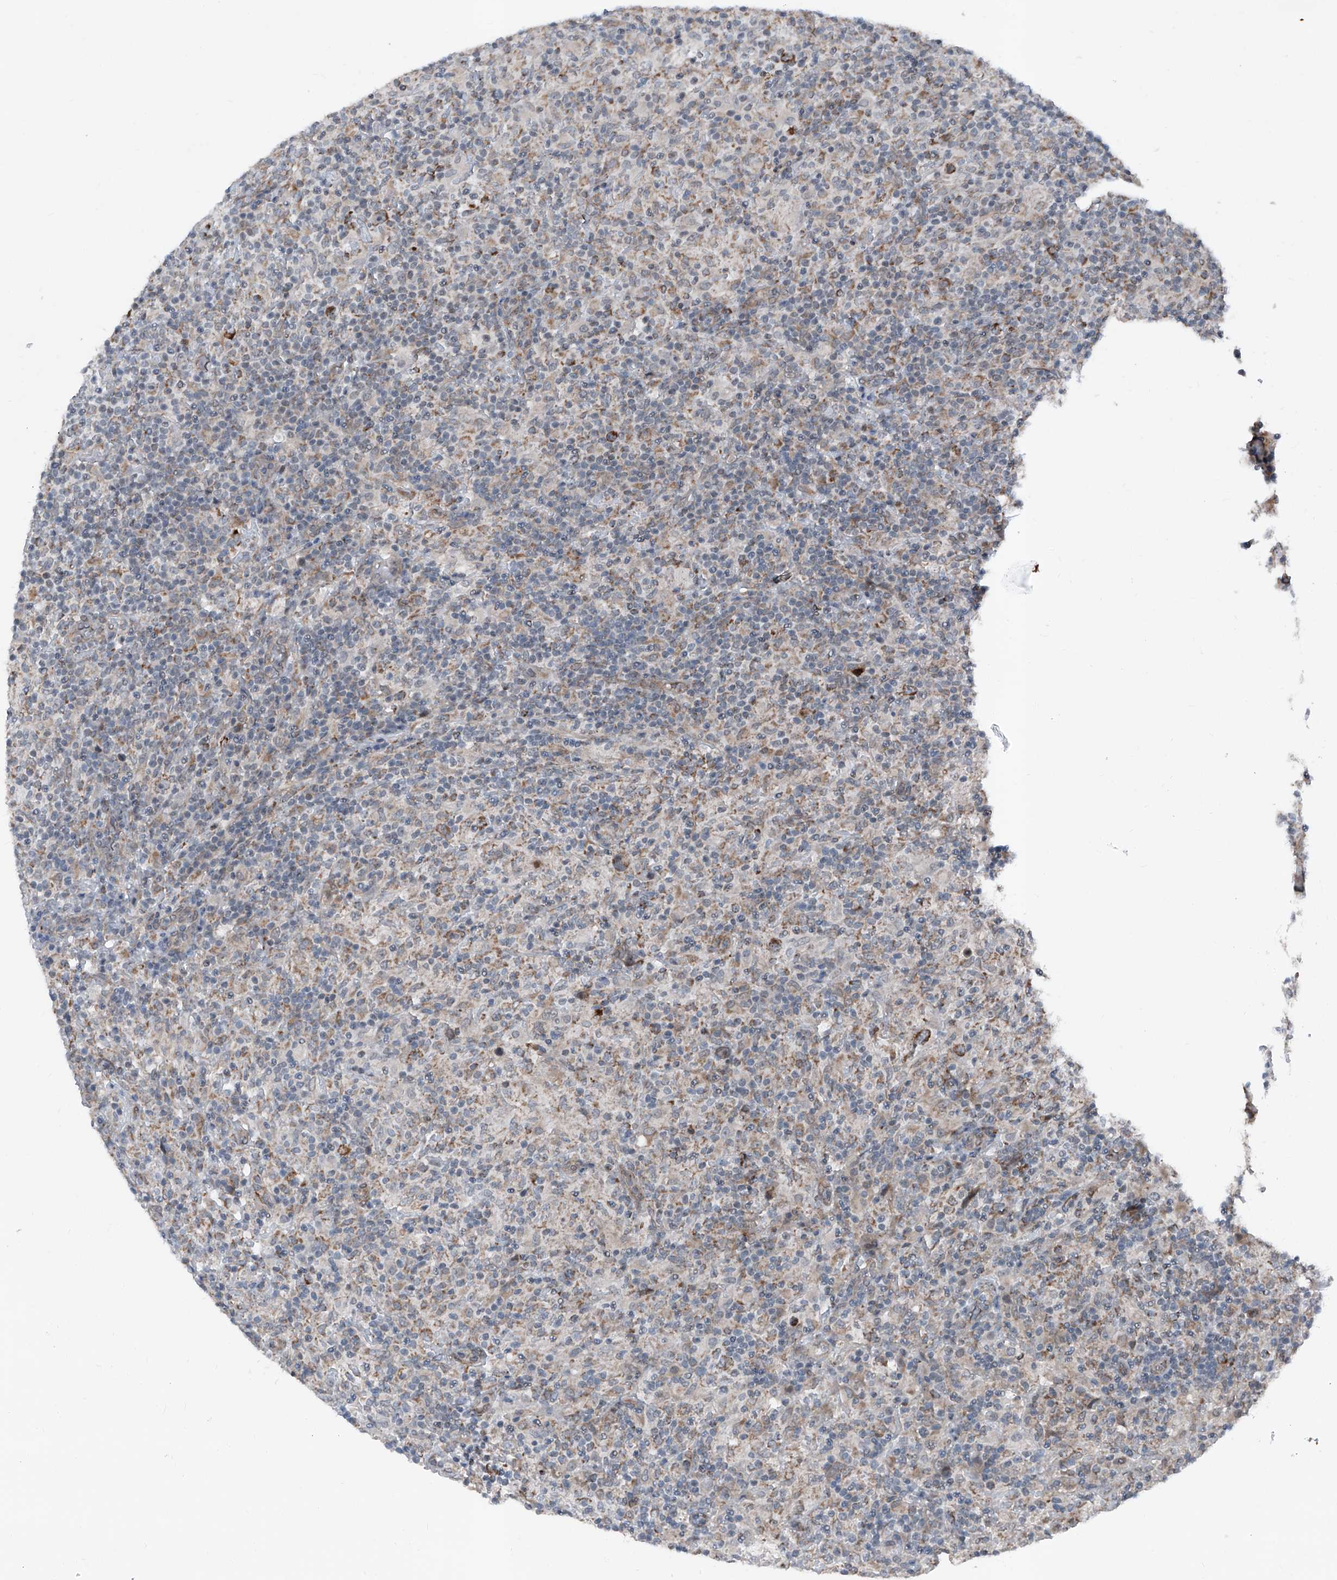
{"staining": {"intensity": "strong", "quantity": ">75%", "location": "cytoplasmic/membranous"}, "tissue": "lymphoma", "cell_type": "Tumor cells", "image_type": "cancer", "snomed": [{"axis": "morphology", "description": "Hodgkin's disease, NOS"}, {"axis": "topography", "description": "Lymph node"}], "caption": "Immunohistochemical staining of human Hodgkin's disease displays strong cytoplasmic/membranous protein expression in approximately >75% of tumor cells.", "gene": "COA7", "patient": {"sex": "male", "age": 70}}